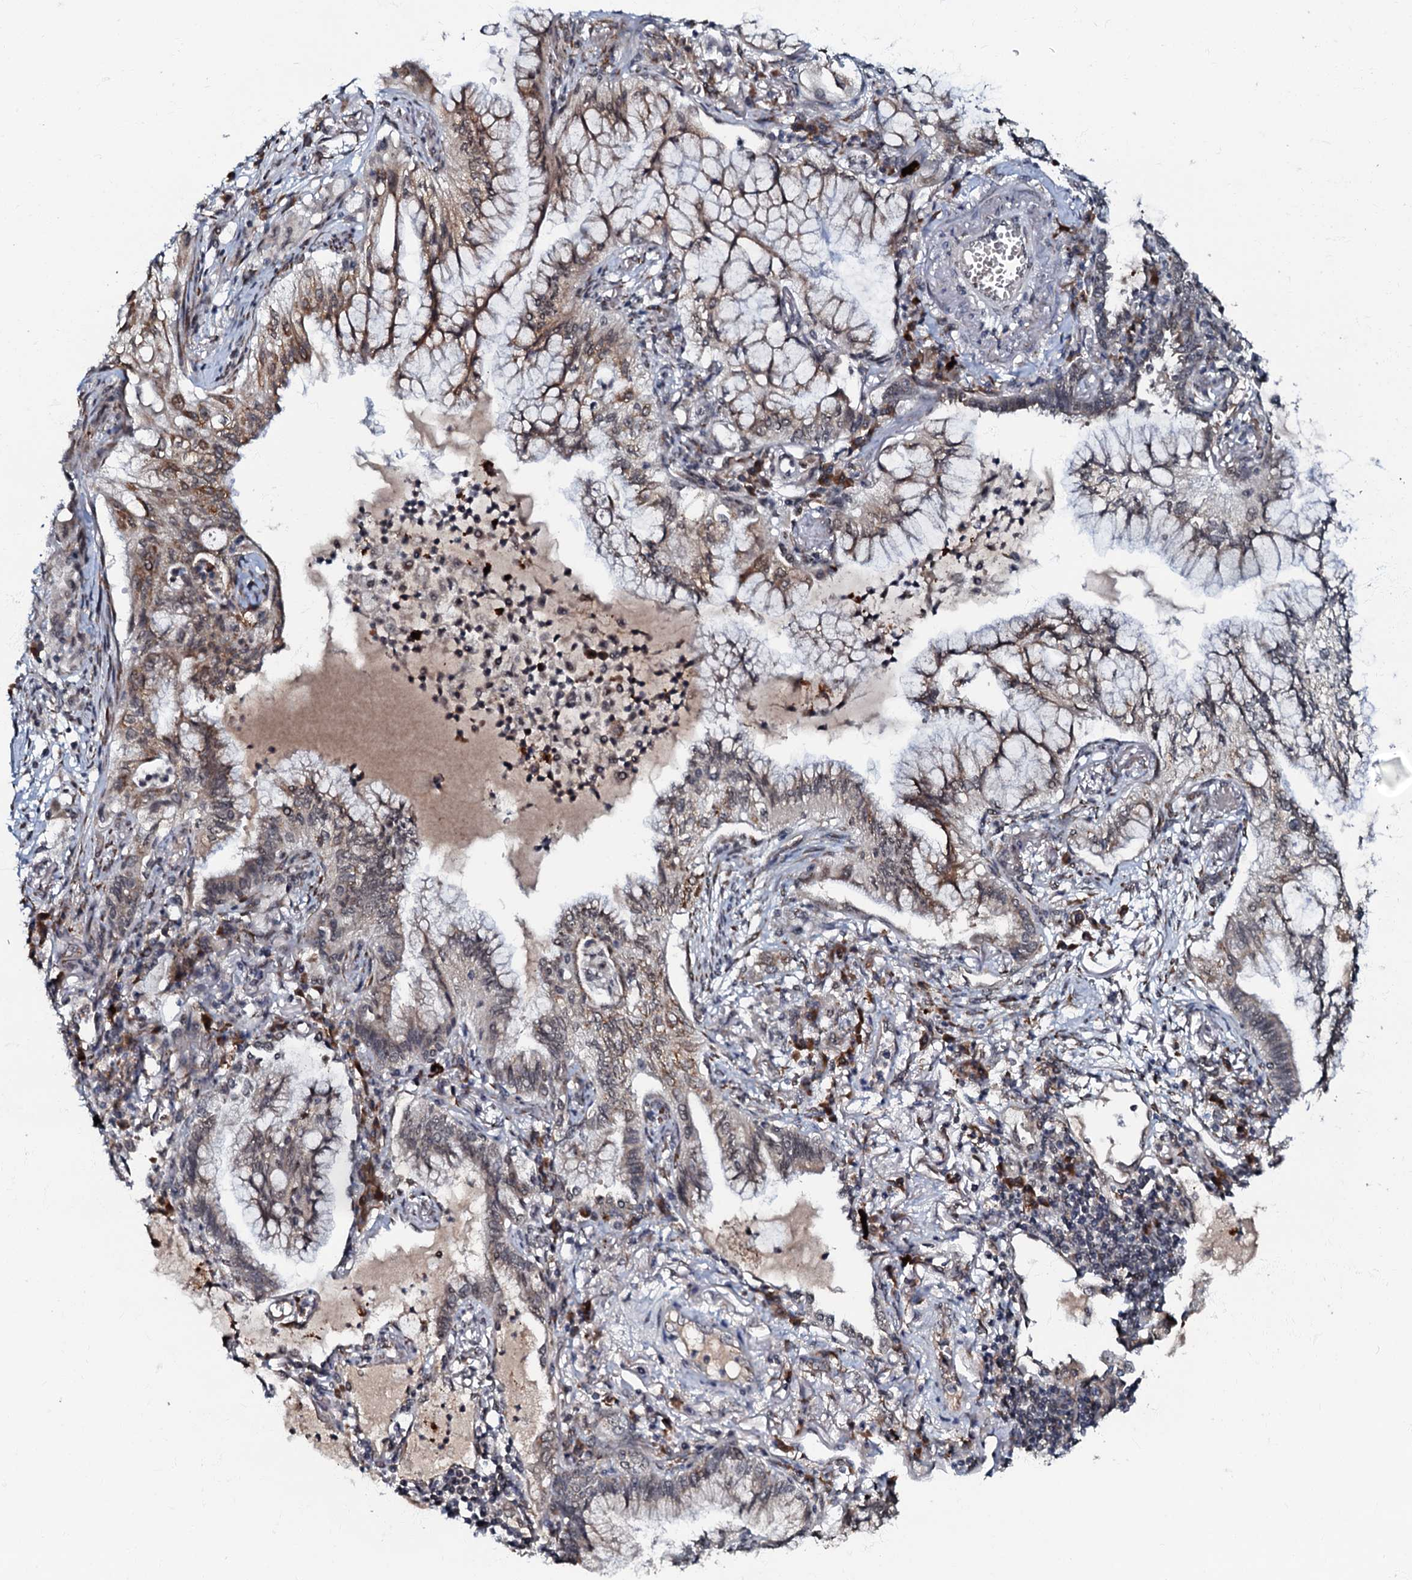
{"staining": {"intensity": "weak", "quantity": "25%-75%", "location": "cytoplasmic/membranous,nuclear"}, "tissue": "lung cancer", "cell_type": "Tumor cells", "image_type": "cancer", "snomed": [{"axis": "morphology", "description": "Adenocarcinoma, NOS"}, {"axis": "topography", "description": "Lung"}], "caption": "Tumor cells exhibit low levels of weak cytoplasmic/membranous and nuclear staining in approximately 25%-75% of cells in lung cancer (adenocarcinoma).", "gene": "C18orf32", "patient": {"sex": "female", "age": 70}}